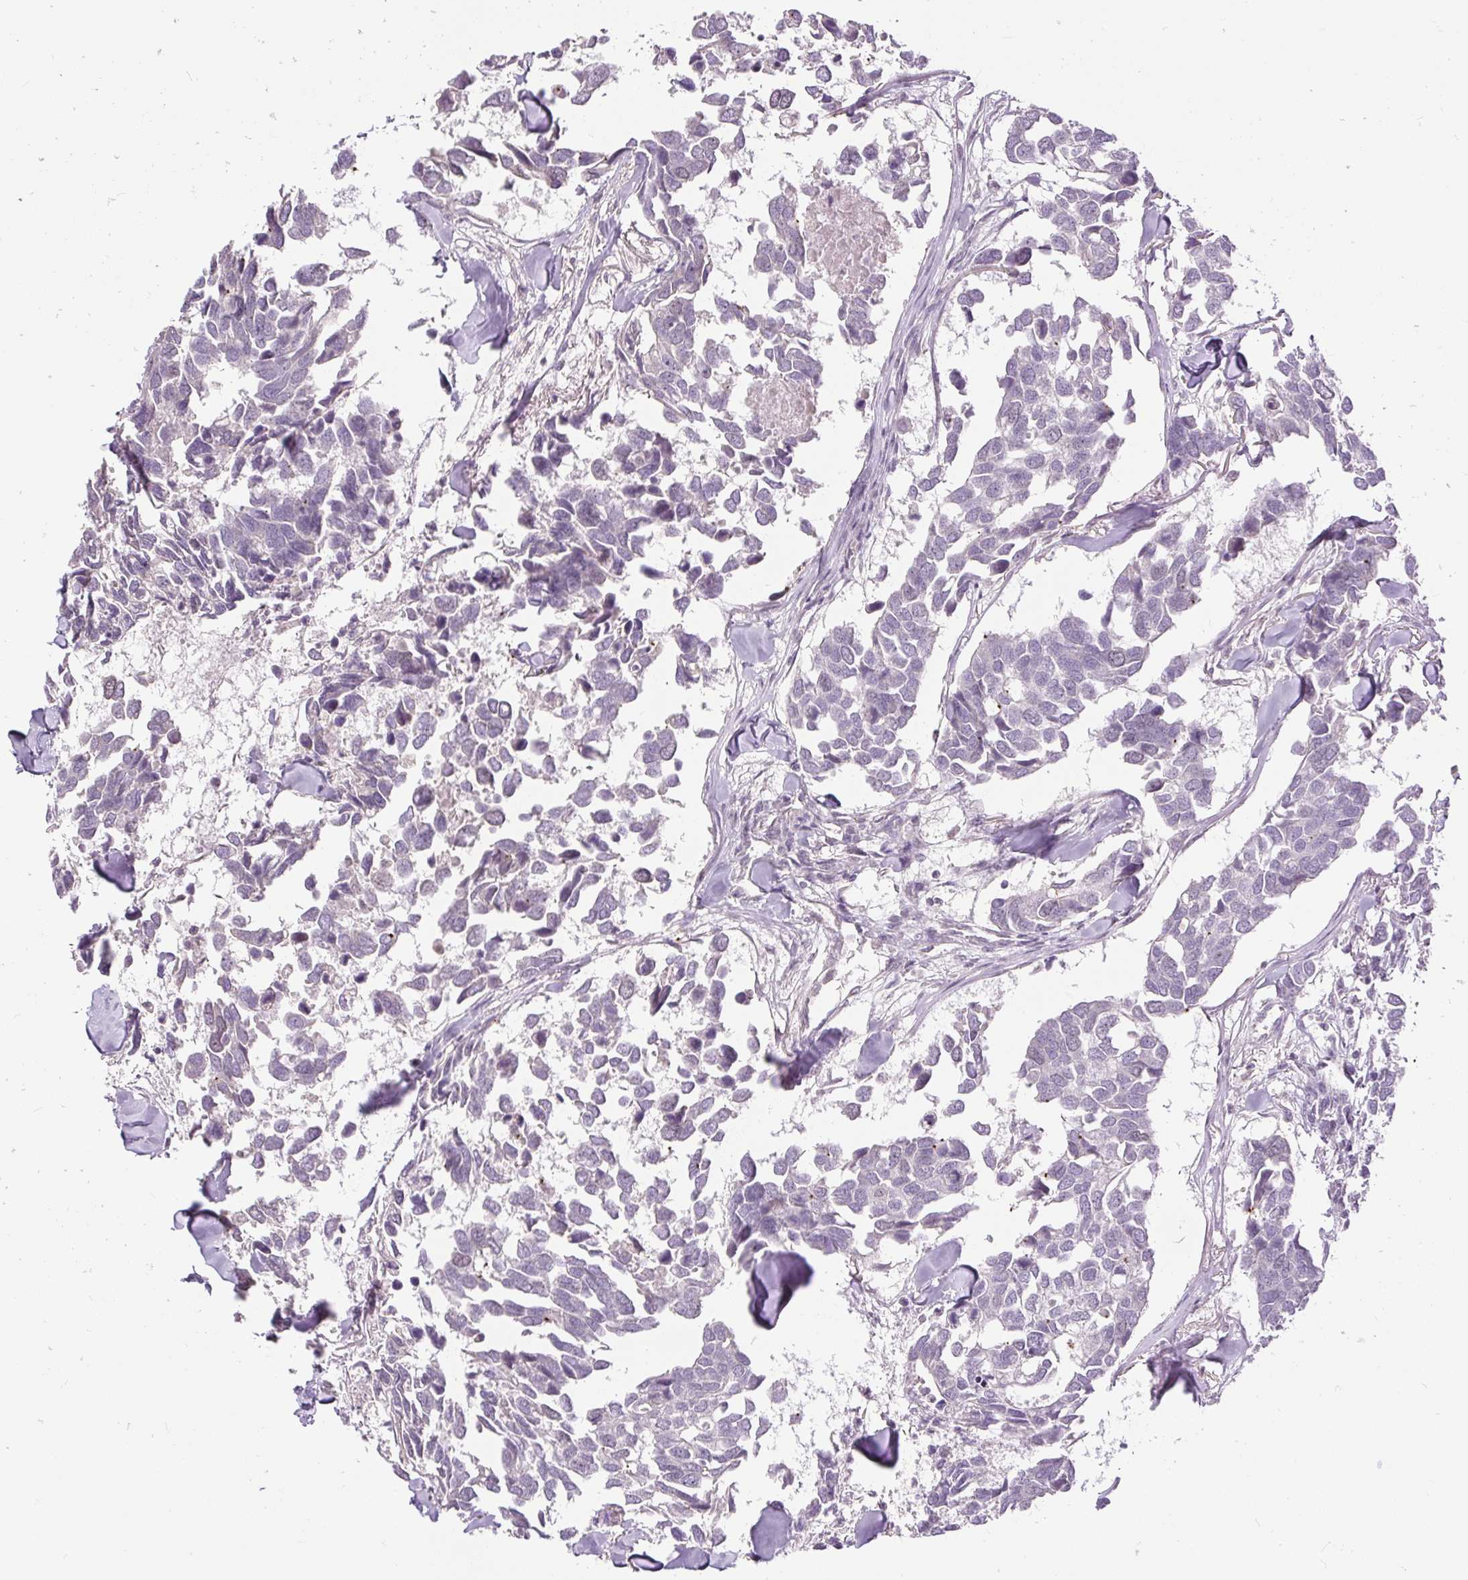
{"staining": {"intensity": "negative", "quantity": "none", "location": "none"}, "tissue": "breast cancer", "cell_type": "Tumor cells", "image_type": "cancer", "snomed": [{"axis": "morphology", "description": "Duct carcinoma"}, {"axis": "topography", "description": "Breast"}], "caption": "Breast intraductal carcinoma was stained to show a protein in brown. There is no significant expression in tumor cells.", "gene": "RACGAP1", "patient": {"sex": "female", "age": 83}}